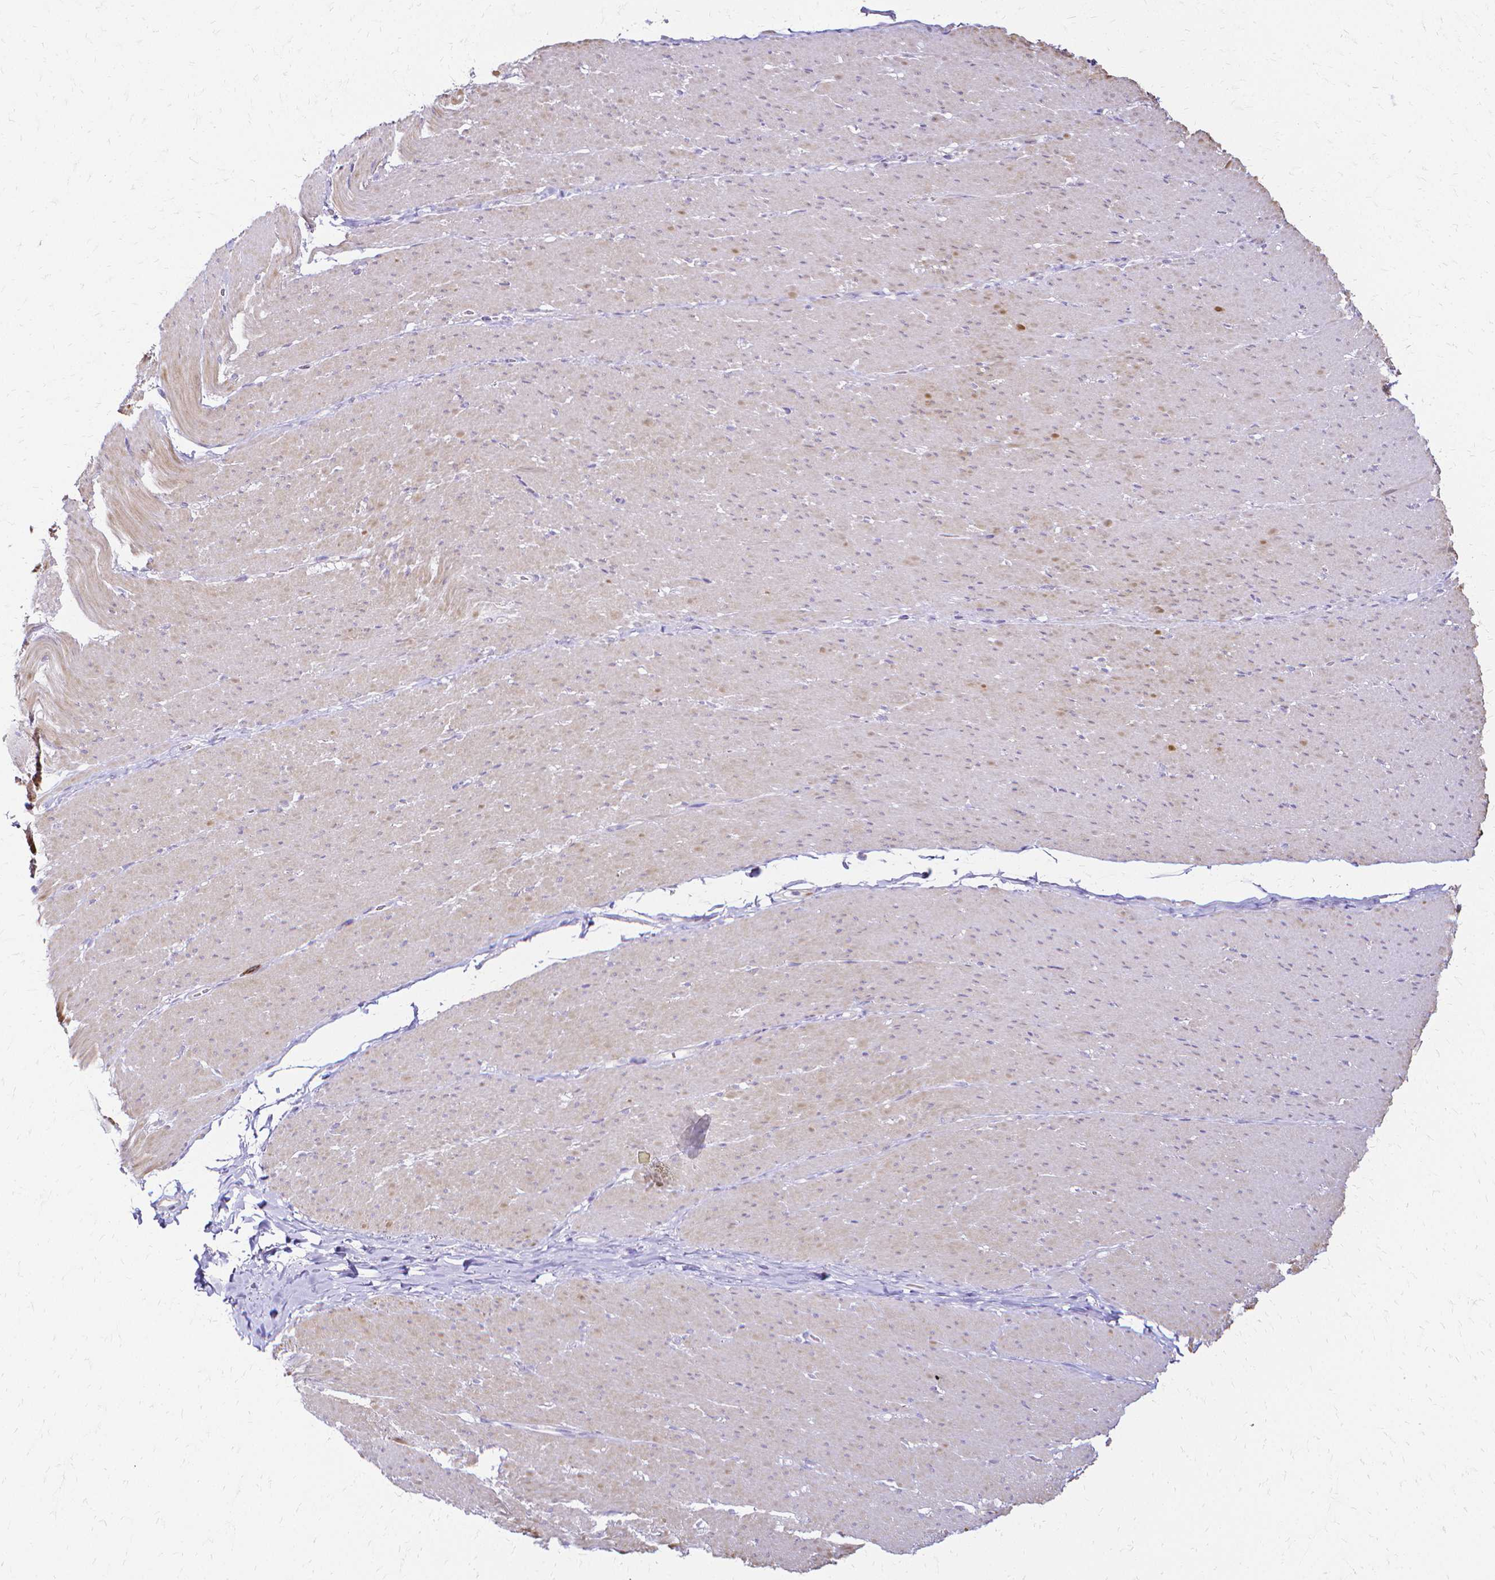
{"staining": {"intensity": "moderate", "quantity": "<25%", "location": "cytoplasmic/membranous"}, "tissue": "smooth muscle", "cell_type": "Smooth muscle cells", "image_type": "normal", "snomed": [{"axis": "morphology", "description": "Normal tissue, NOS"}, {"axis": "topography", "description": "Smooth muscle"}, {"axis": "topography", "description": "Rectum"}], "caption": "Brown immunohistochemical staining in normal human smooth muscle shows moderate cytoplasmic/membranous staining in about <25% of smooth muscle cells.", "gene": "CCNB1", "patient": {"sex": "male", "age": 53}}